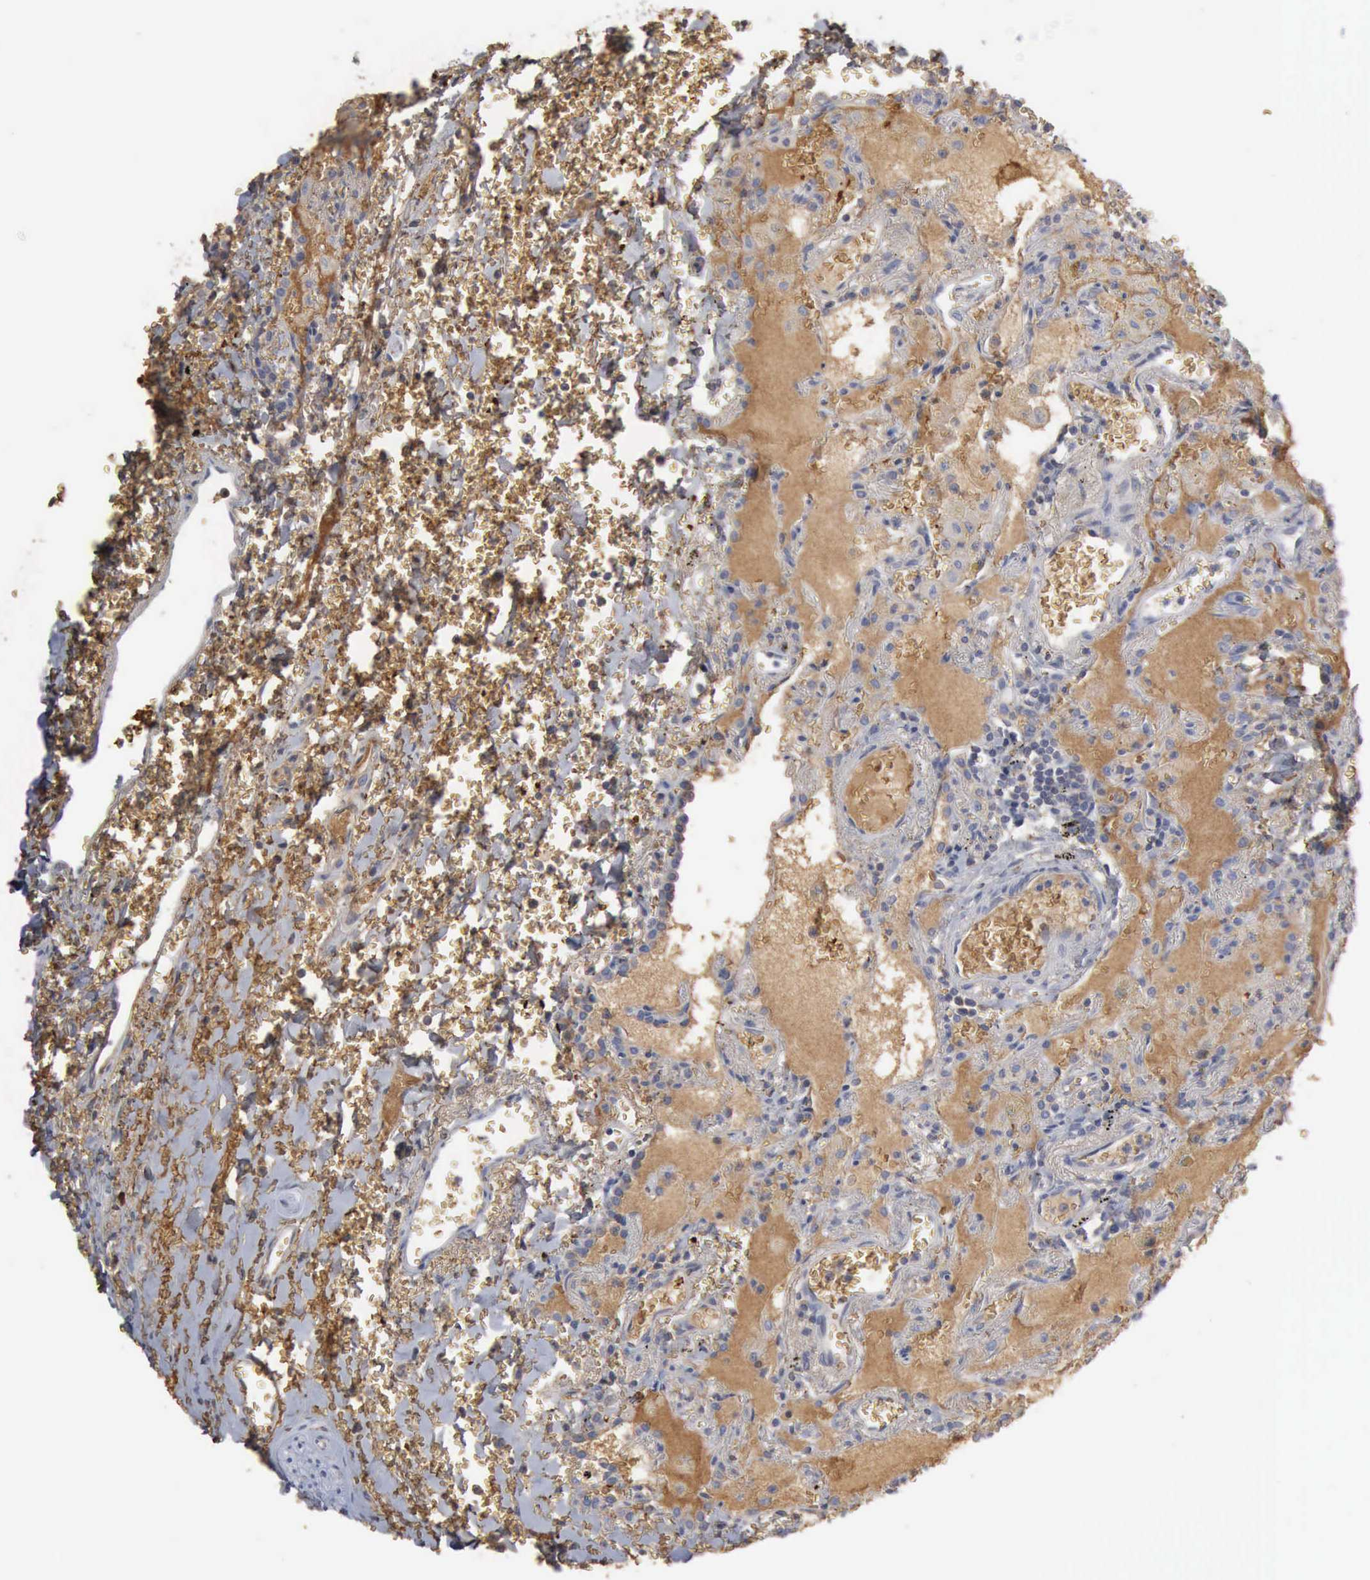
{"staining": {"intensity": "negative", "quantity": "none", "location": "none"}, "tissue": "carcinoid", "cell_type": "Tumor cells", "image_type": "cancer", "snomed": [{"axis": "morphology", "description": "Carcinoid, malignant, NOS"}, {"axis": "topography", "description": "Bronchus"}], "caption": "Immunohistochemistry photomicrograph of neoplastic tissue: carcinoid stained with DAB reveals no significant protein staining in tumor cells.", "gene": "TGFB1", "patient": {"sex": "male", "age": 55}}